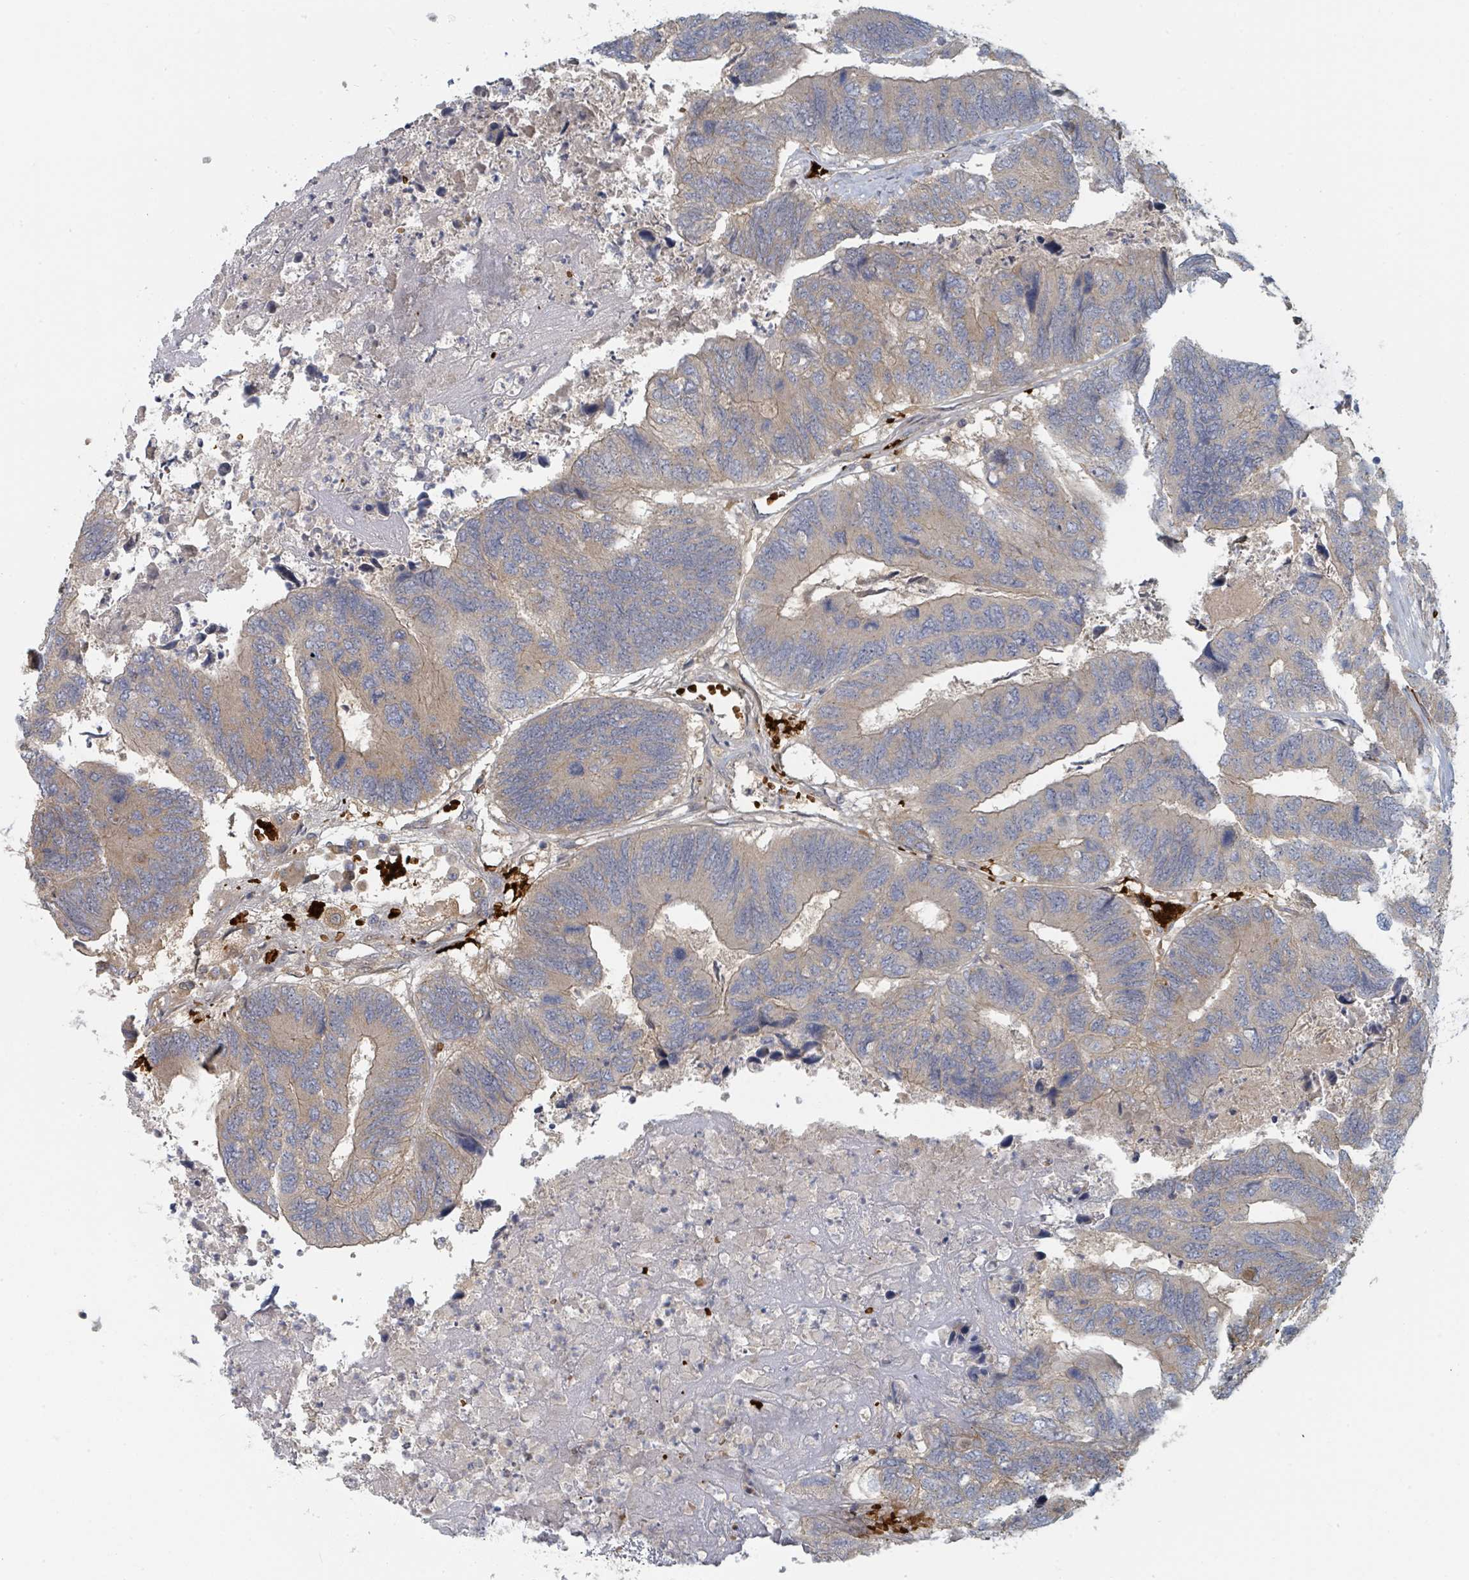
{"staining": {"intensity": "weak", "quantity": "25%-75%", "location": "cytoplasmic/membranous"}, "tissue": "colorectal cancer", "cell_type": "Tumor cells", "image_type": "cancer", "snomed": [{"axis": "morphology", "description": "Adenocarcinoma, NOS"}, {"axis": "topography", "description": "Colon"}], "caption": "An image showing weak cytoplasmic/membranous expression in approximately 25%-75% of tumor cells in colorectal cancer, as visualized by brown immunohistochemical staining.", "gene": "TRPC4AP", "patient": {"sex": "female", "age": 67}}